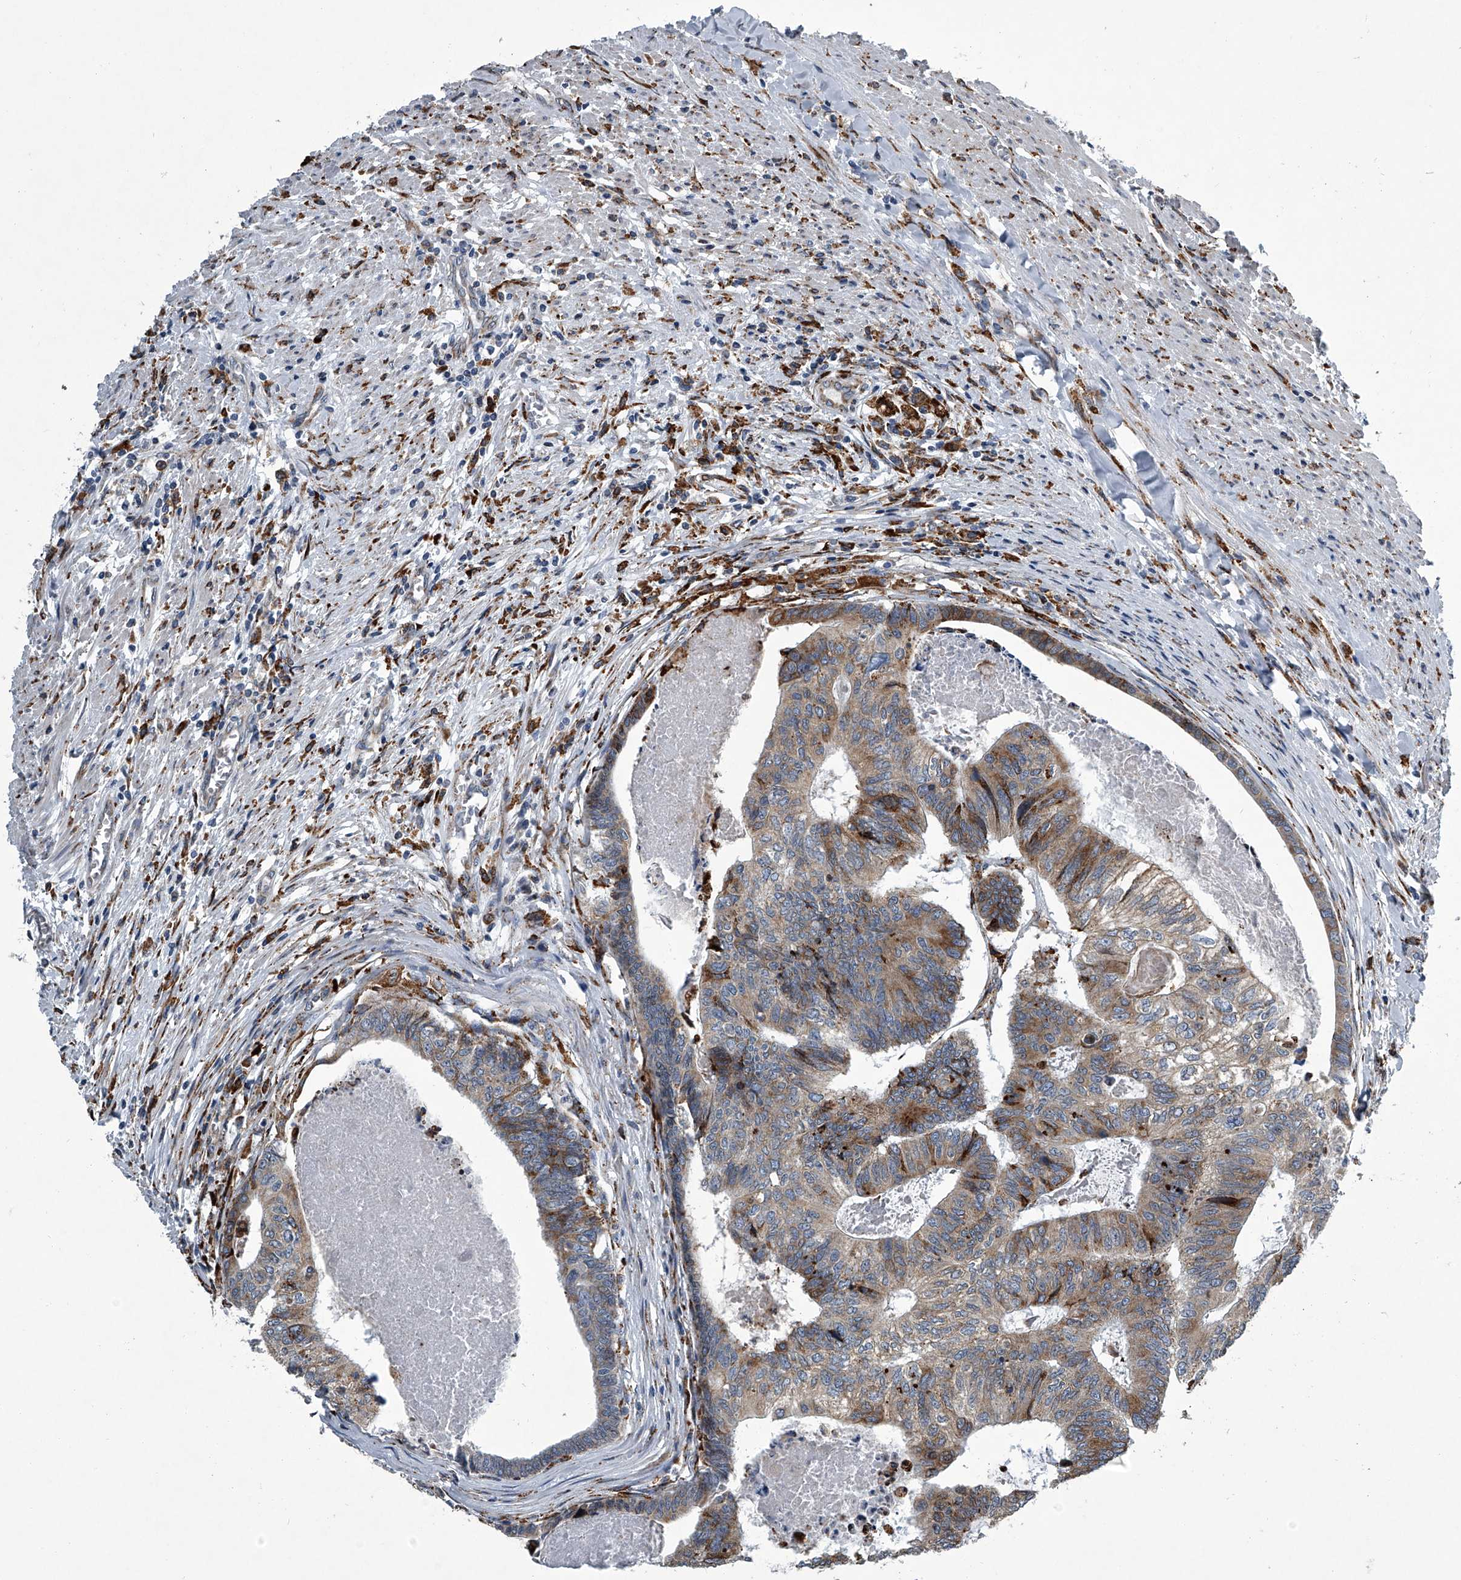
{"staining": {"intensity": "moderate", "quantity": "<25%", "location": "cytoplasmic/membranous"}, "tissue": "colorectal cancer", "cell_type": "Tumor cells", "image_type": "cancer", "snomed": [{"axis": "morphology", "description": "Adenocarcinoma, NOS"}, {"axis": "topography", "description": "Colon"}], "caption": "Human colorectal adenocarcinoma stained for a protein (brown) shows moderate cytoplasmic/membranous positive staining in approximately <25% of tumor cells.", "gene": "TMEM63C", "patient": {"sex": "female", "age": 67}}